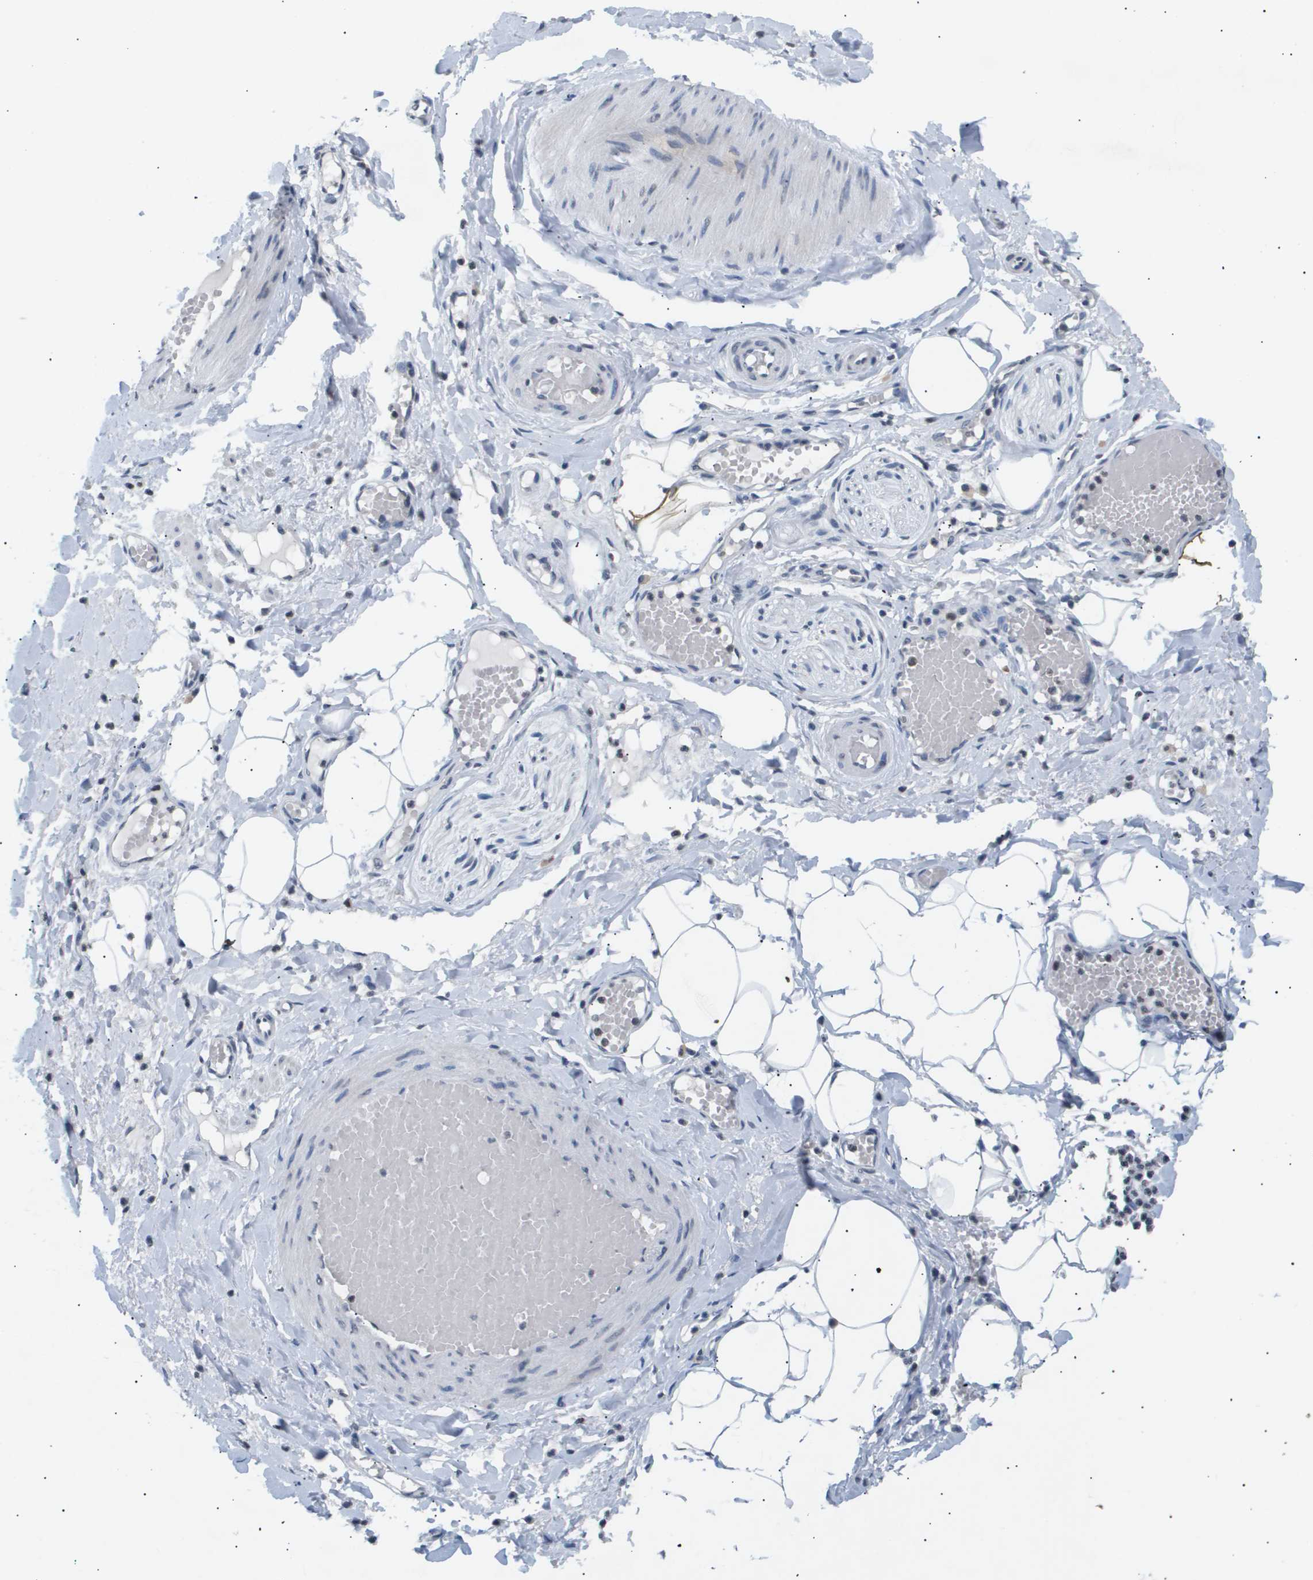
{"staining": {"intensity": "negative", "quantity": "none", "location": "none"}, "tissue": "adipose tissue", "cell_type": "Adipocytes", "image_type": "normal", "snomed": [{"axis": "morphology", "description": "Normal tissue, NOS"}, {"axis": "topography", "description": "Soft tissue"}, {"axis": "topography", "description": "Vascular tissue"}], "caption": "This is a image of IHC staining of benign adipose tissue, which shows no positivity in adipocytes. (DAB (3,3'-diaminobenzidine) immunohistochemistry (IHC), high magnification).", "gene": "ANAPC2", "patient": {"sex": "female", "age": 35}}